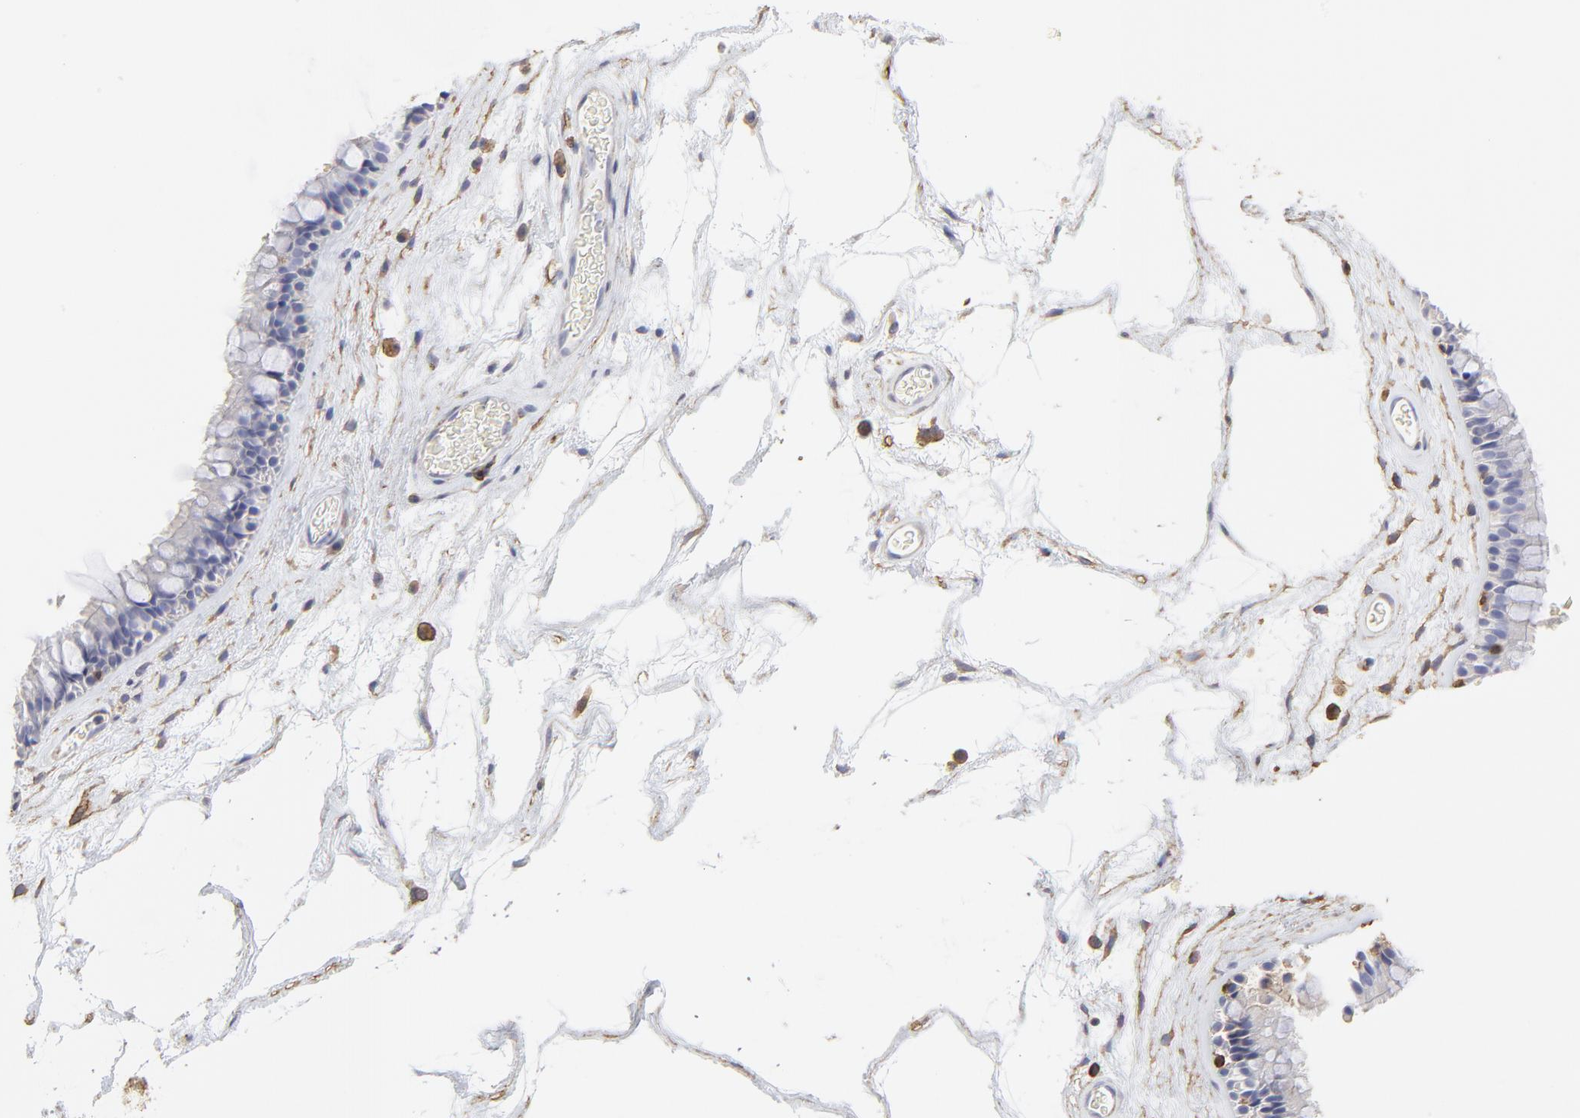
{"staining": {"intensity": "negative", "quantity": "none", "location": "none"}, "tissue": "nasopharynx", "cell_type": "Respiratory epithelial cells", "image_type": "normal", "snomed": [{"axis": "morphology", "description": "Normal tissue, NOS"}, {"axis": "morphology", "description": "Inflammation, NOS"}, {"axis": "topography", "description": "Nasopharynx"}], "caption": "DAB immunohistochemical staining of unremarkable nasopharynx displays no significant staining in respiratory epithelial cells.", "gene": "ANXA6", "patient": {"sex": "male", "age": 48}}